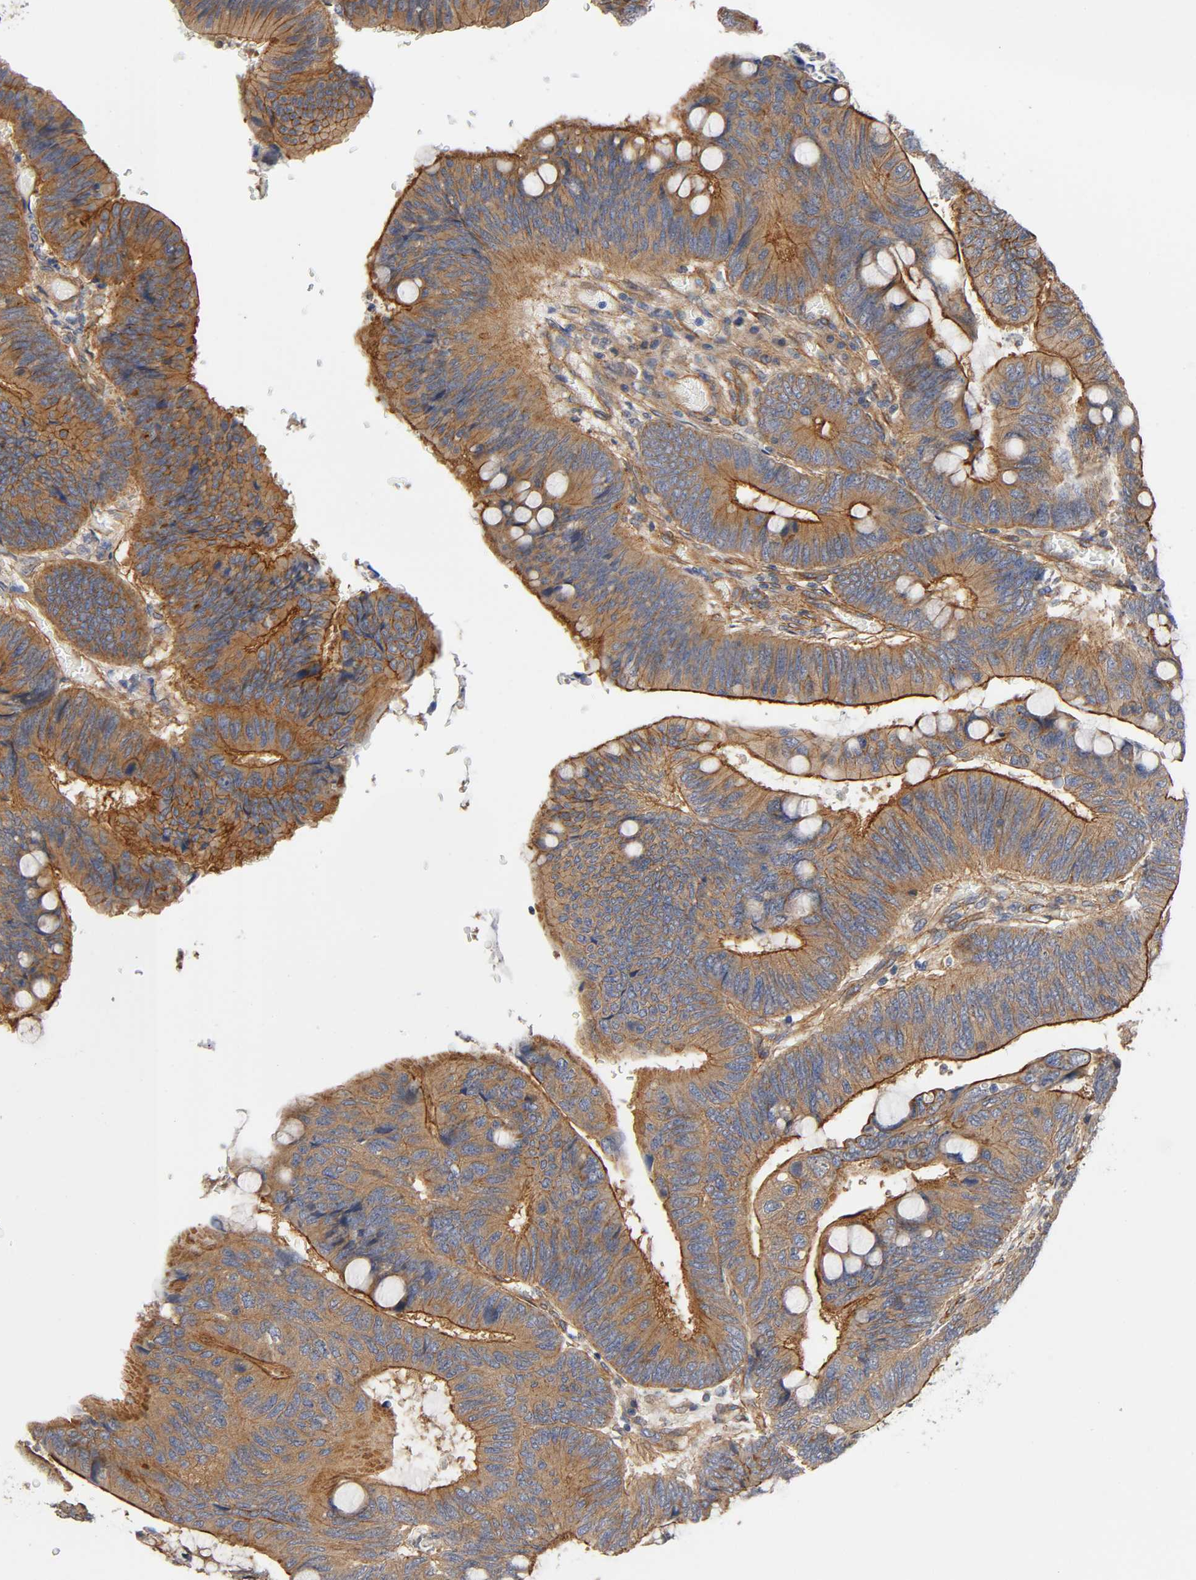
{"staining": {"intensity": "moderate", "quantity": ">75%", "location": "cytoplasmic/membranous"}, "tissue": "colorectal cancer", "cell_type": "Tumor cells", "image_type": "cancer", "snomed": [{"axis": "morphology", "description": "Normal tissue, NOS"}, {"axis": "morphology", "description": "Adenocarcinoma, NOS"}, {"axis": "topography", "description": "Rectum"}], "caption": "The histopathology image demonstrates a brown stain indicating the presence of a protein in the cytoplasmic/membranous of tumor cells in colorectal cancer.", "gene": "MARS1", "patient": {"sex": "male", "age": 92}}